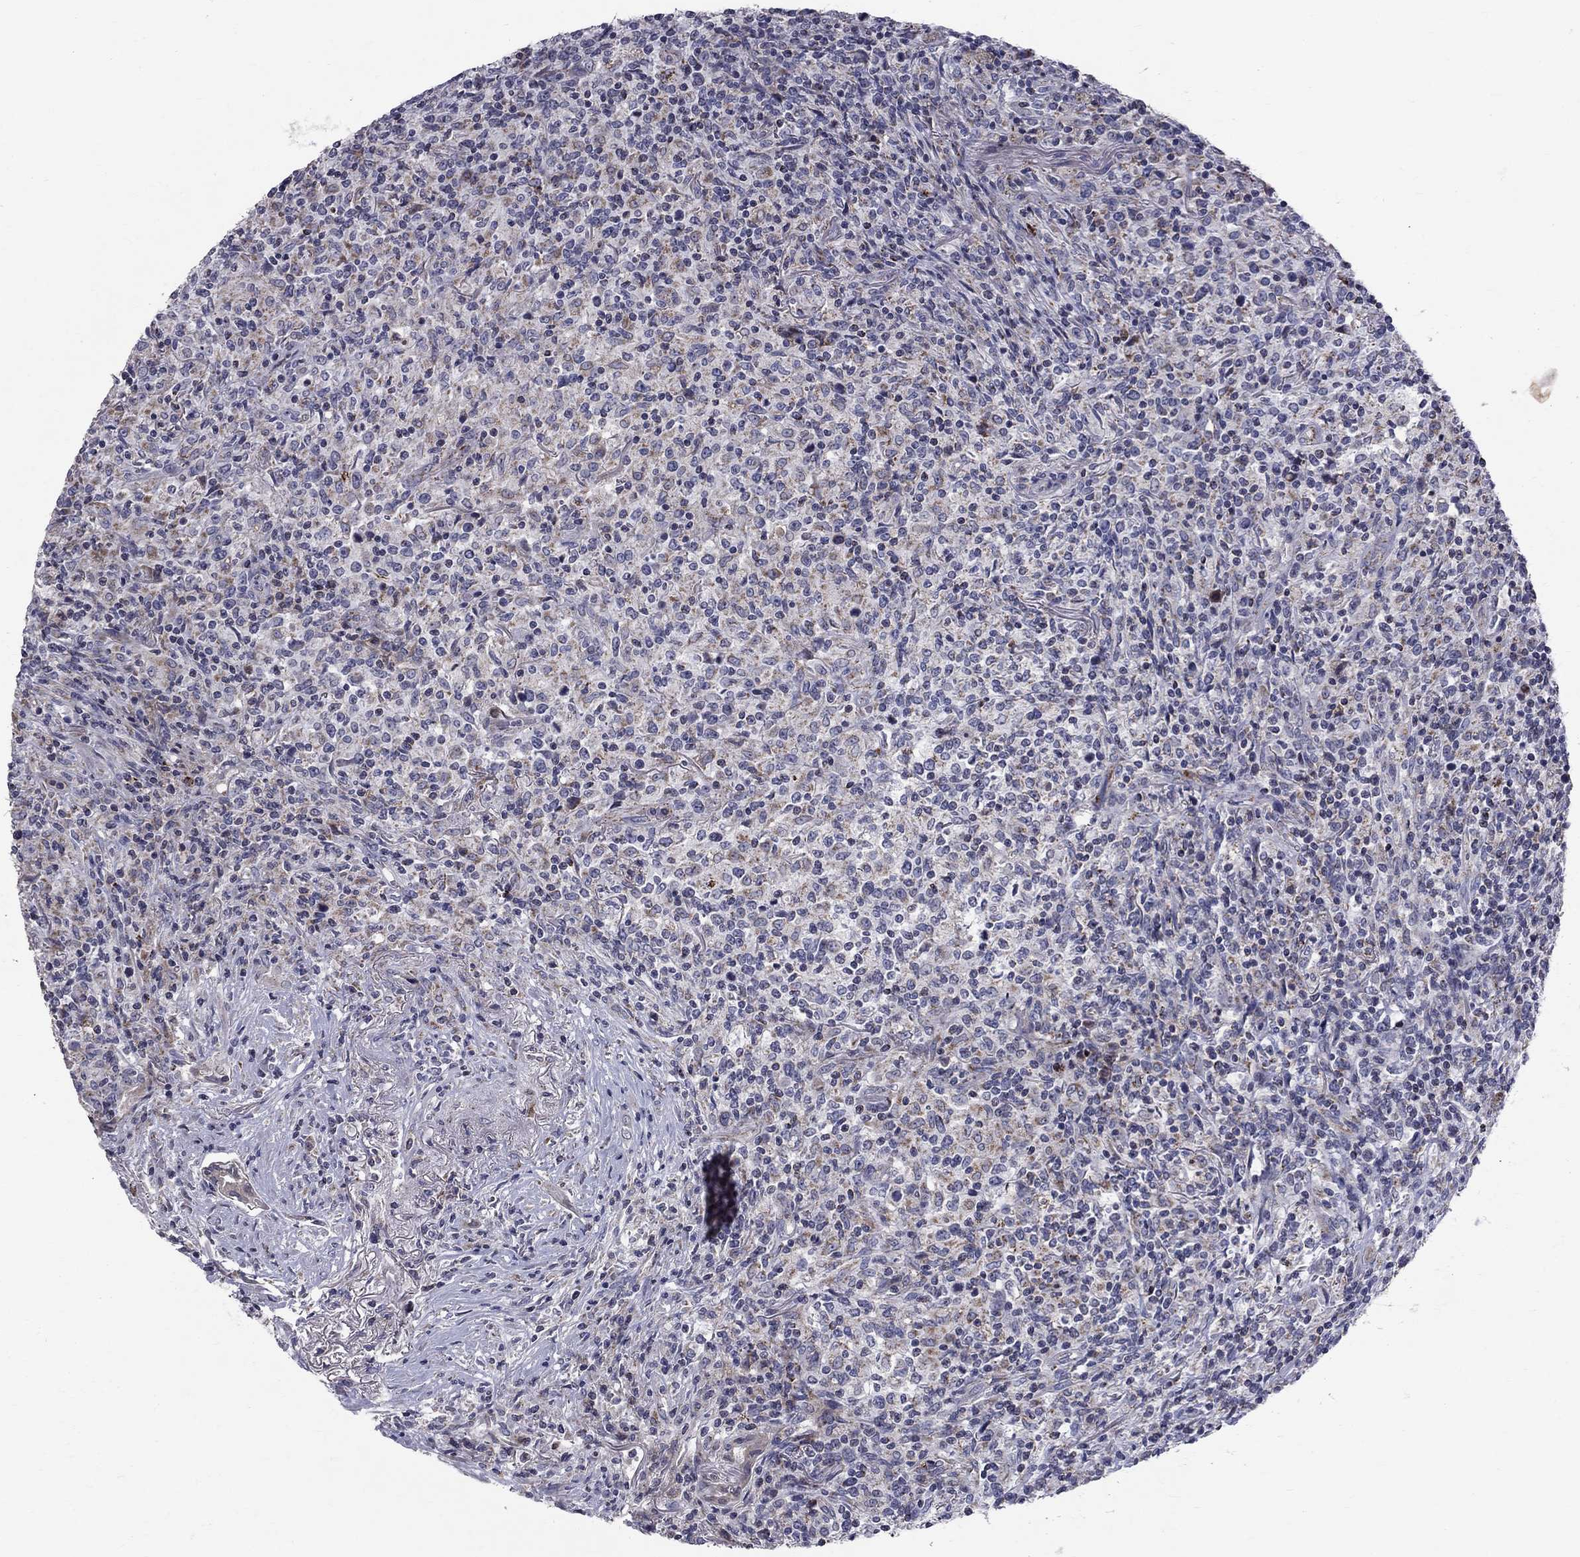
{"staining": {"intensity": "negative", "quantity": "none", "location": "none"}, "tissue": "lymphoma", "cell_type": "Tumor cells", "image_type": "cancer", "snomed": [{"axis": "morphology", "description": "Malignant lymphoma, non-Hodgkin's type, High grade"}, {"axis": "topography", "description": "Lung"}], "caption": "Malignant lymphoma, non-Hodgkin's type (high-grade) was stained to show a protein in brown. There is no significant expression in tumor cells.", "gene": "SLC4A10", "patient": {"sex": "male", "age": 79}}